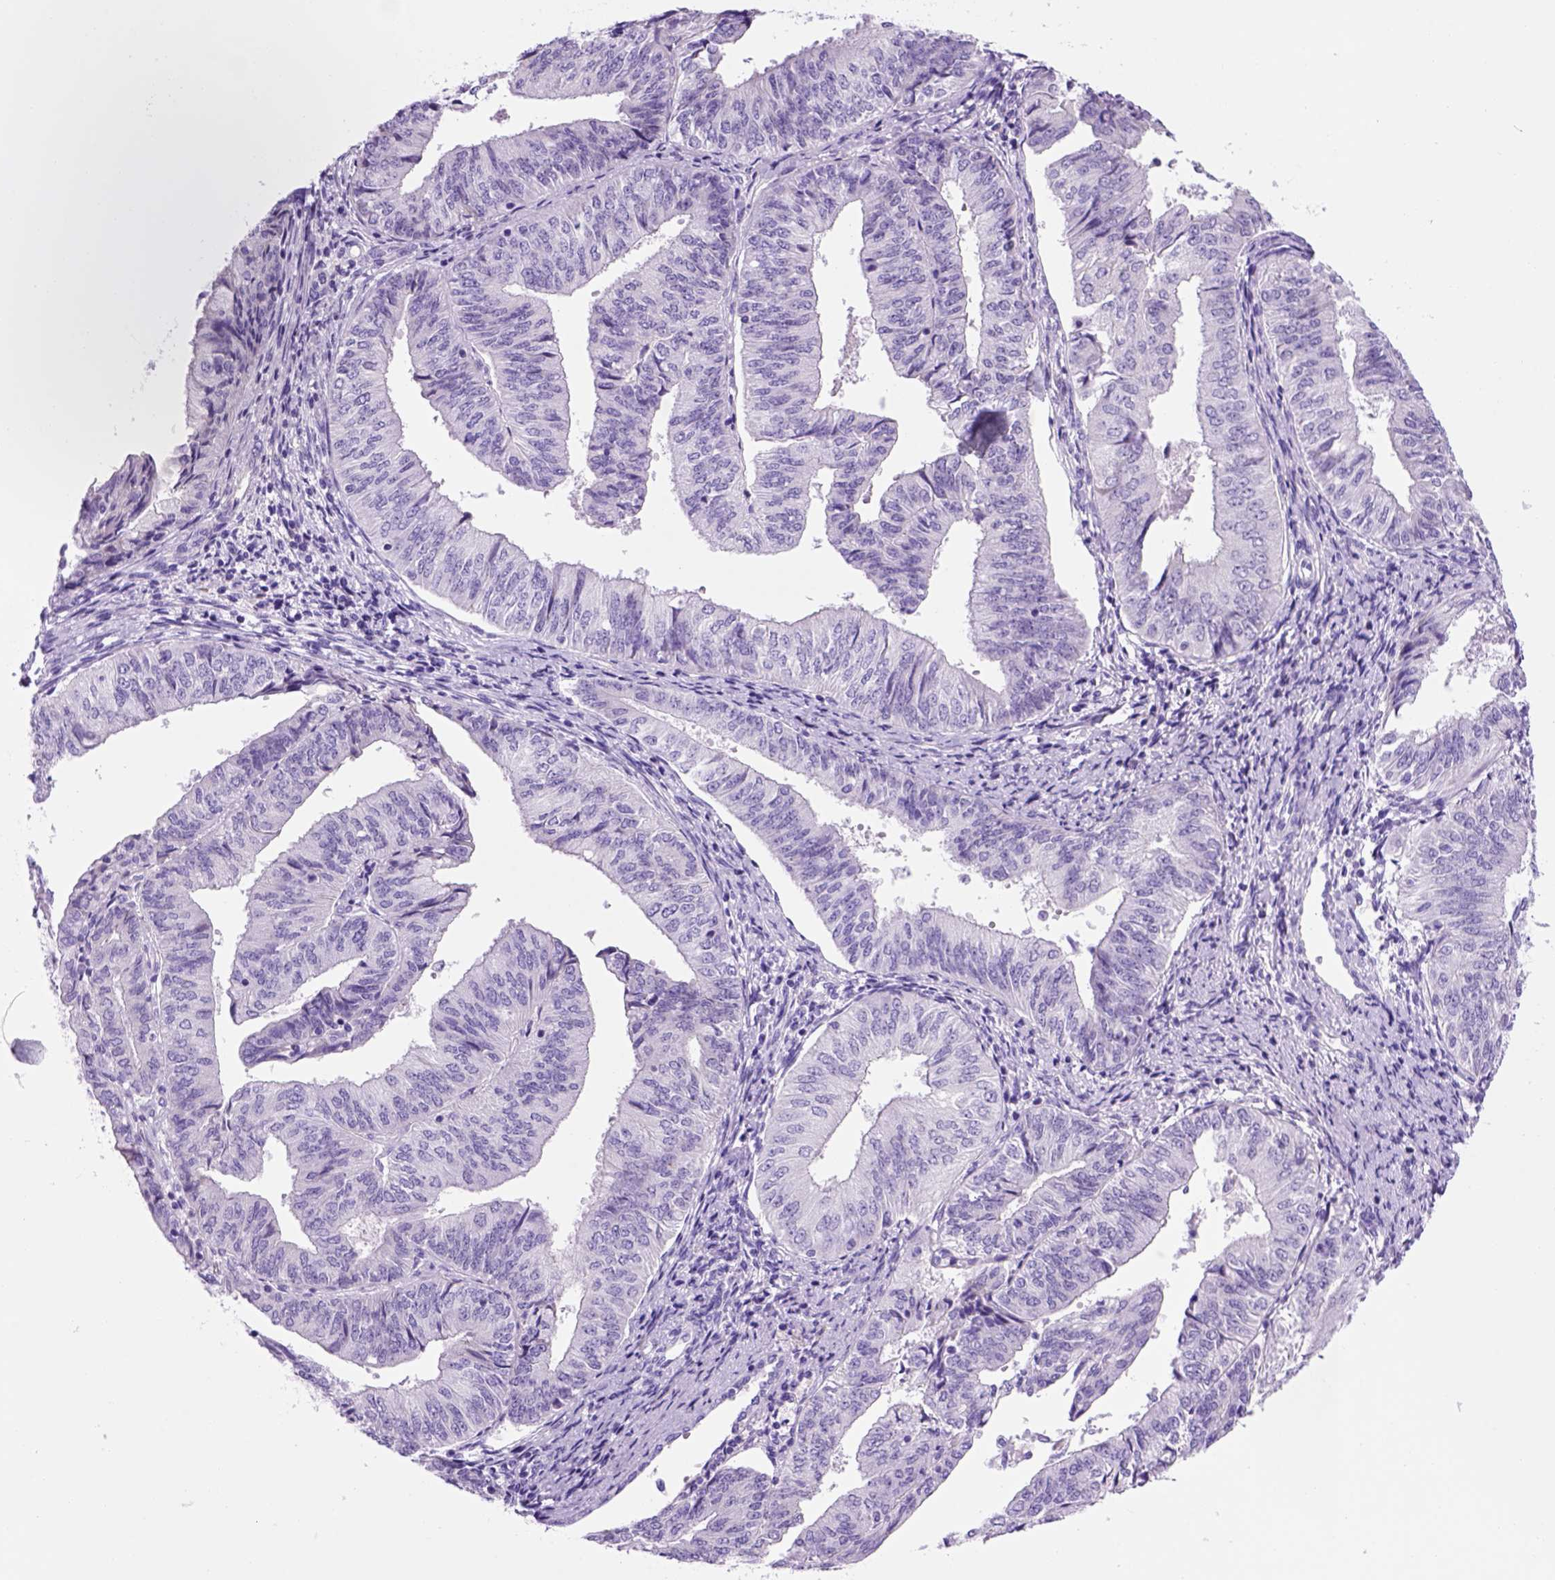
{"staining": {"intensity": "negative", "quantity": "none", "location": "none"}, "tissue": "endometrial cancer", "cell_type": "Tumor cells", "image_type": "cancer", "snomed": [{"axis": "morphology", "description": "Adenocarcinoma, NOS"}, {"axis": "topography", "description": "Endometrium"}], "caption": "Immunohistochemistry of human endometrial adenocarcinoma shows no positivity in tumor cells. Nuclei are stained in blue.", "gene": "HHIPL2", "patient": {"sex": "female", "age": 58}}